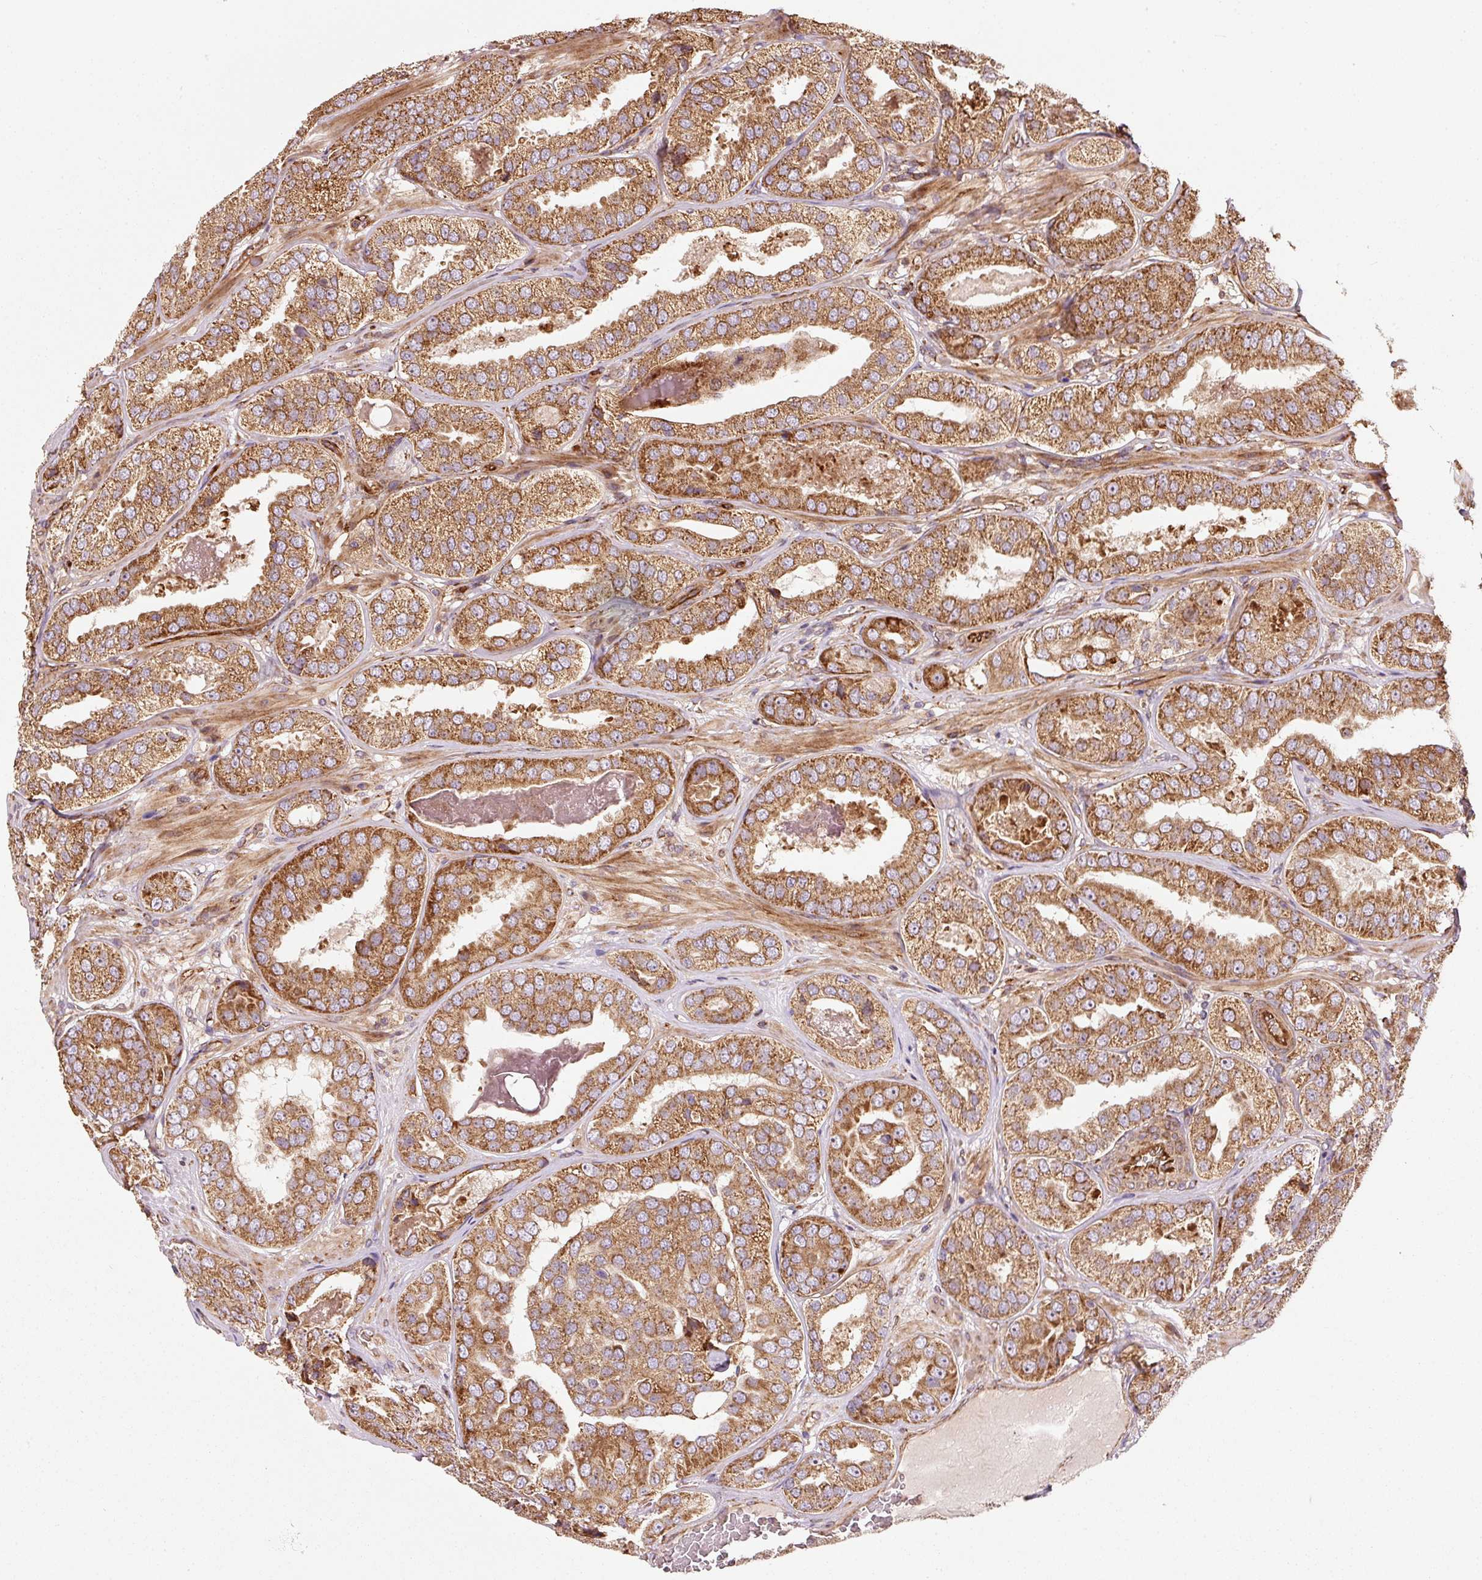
{"staining": {"intensity": "strong", "quantity": ">75%", "location": "cytoplasmic/membranous"}, "tissue": "prostate cancer", "cell_type": "Tumor cells", "image_type": "cancer", "snomed": [{"axis": "morphology", "description": "Adenocarcinoma, High grade"}, {"axis": "topography", "description": "Prostate"}], "caption": "A high-resolution histopathology image shows immunohistochemistry staining of prostate high-grade adenocarcinoma, which reveals strong cytoplasmic/membranous expression in about >75% of tumor cells. The staining was performed using DAB (3,3'-diaminobenzidine), with brown indicating positive protein expression. Nuclei are stained blue with hematoxylin.", "gene": "ISCU", "patient": {"sex": "male", "age": 63}}